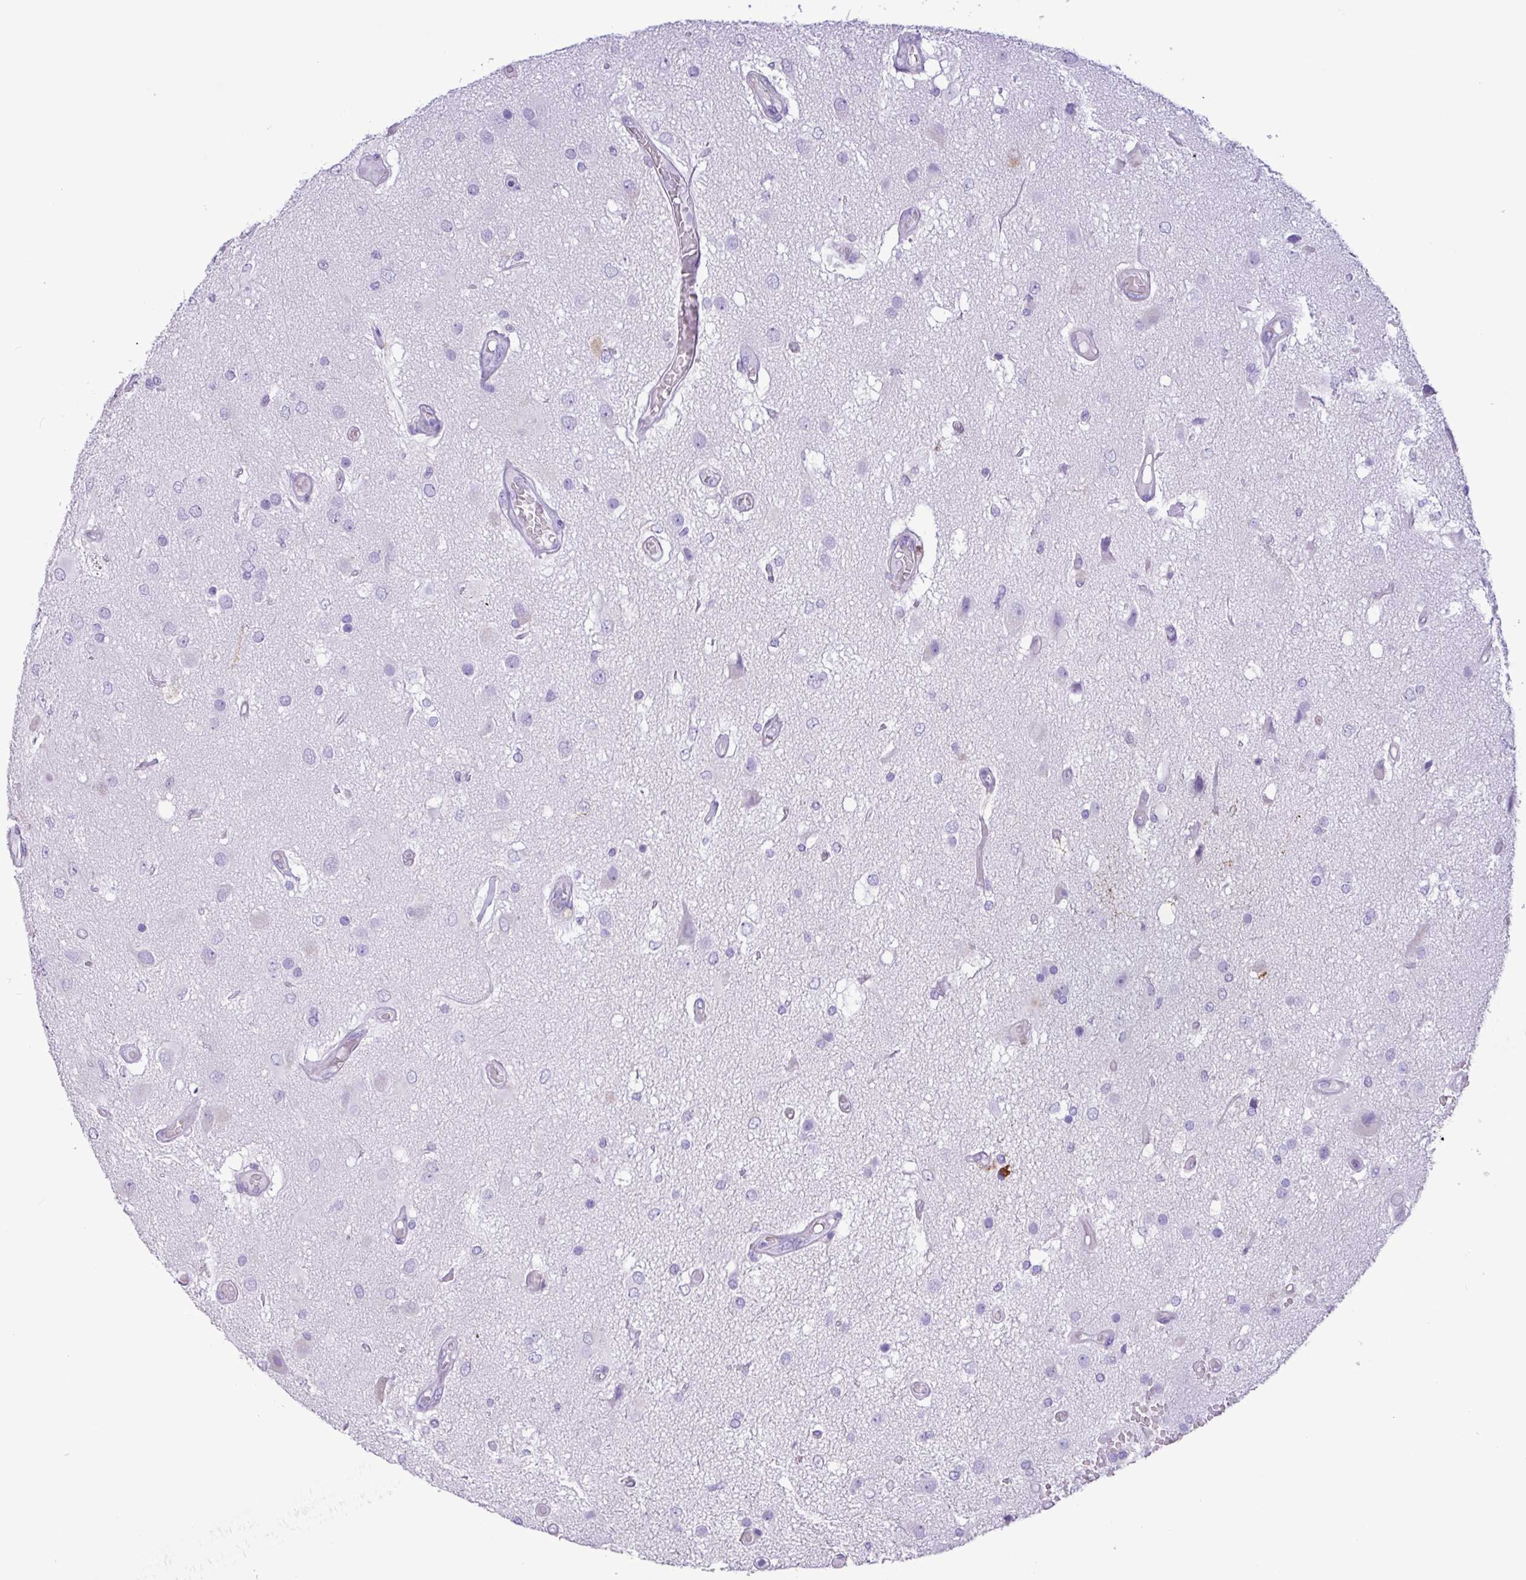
{"staining": {"intensity": "negative", "quantity": "none", "location": "none"}, "tissue": "glioma", "cell_type": "Tumor cells", "image_type": "cancer", "snomed": [{"axis": "morphology", "description": "Glioma, malignant, High grade"}, {"axis": "morphology", "description": "Glioblastoma, NOS"}, {"axis": "topography", "description": "Brain"}], "caption": "Protein analysis of glioma exhibits no significant expression in tumor cells.", "gene": "CKMT2", "patient": {"sex": "male", "age": 60}}